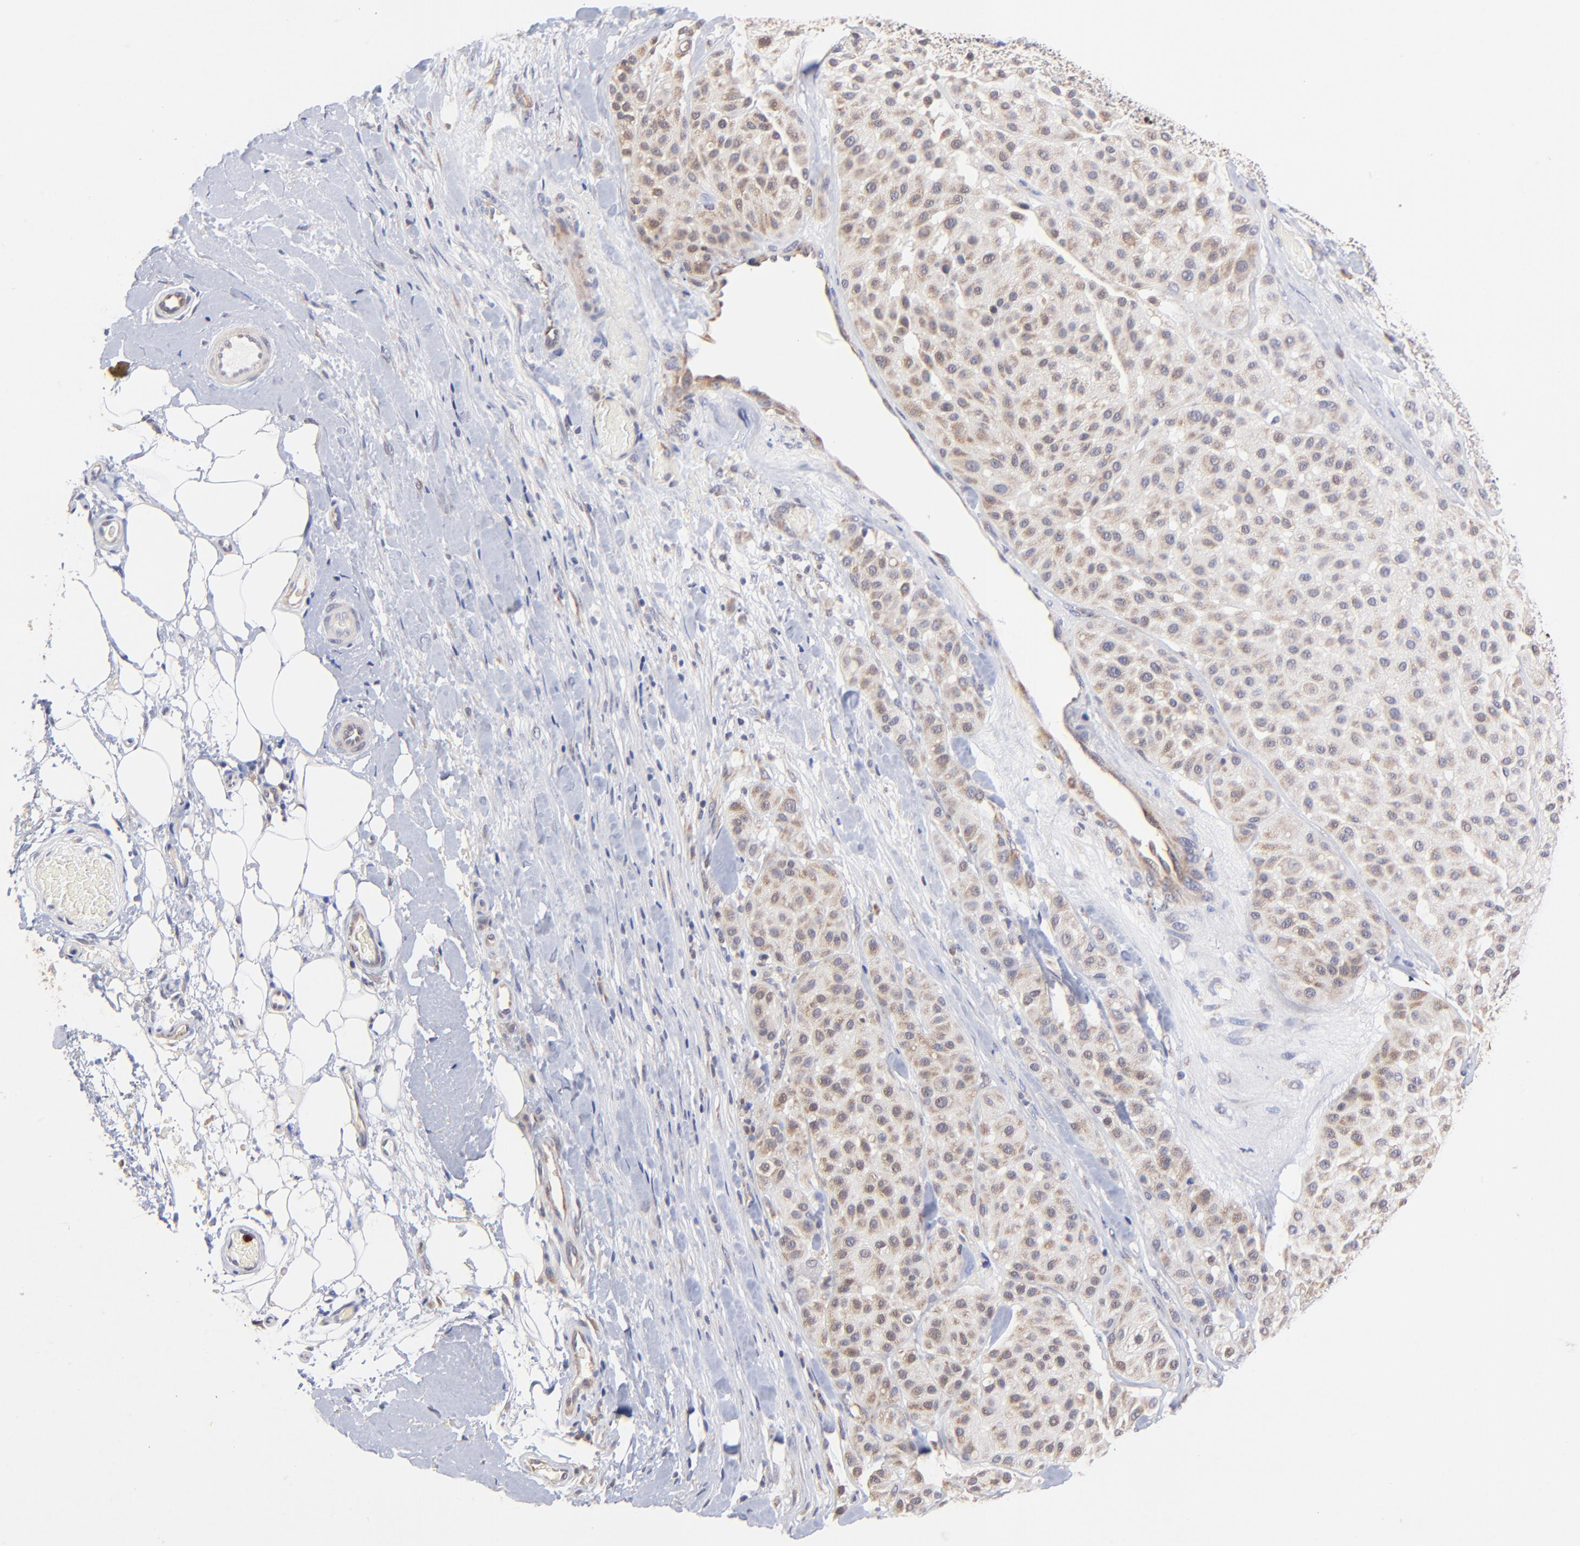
{"staining": {"intensity": "weak", "quantity": ">75%", "location": "cytoplasmic/membranous"}, "tissue": "melanoma", "cell_type": "Tumor cells", "image_type": "cancer", "snomed": [{"axis": "morphology", "description": "Normal tissue, NOS"}, {"axis": "morphology", "description": "Malignant melanoma, Metastatic site"}, {"axis": "topography", "description": "Skin"}], "caption": "This is an image of immunohistochemistry staining of melanoma, which shows weak positivity in the cytoplasmic/membranous of tumor cells.", "gene": "BBOF1", "patient": {"sex": "male", "age": 41}}